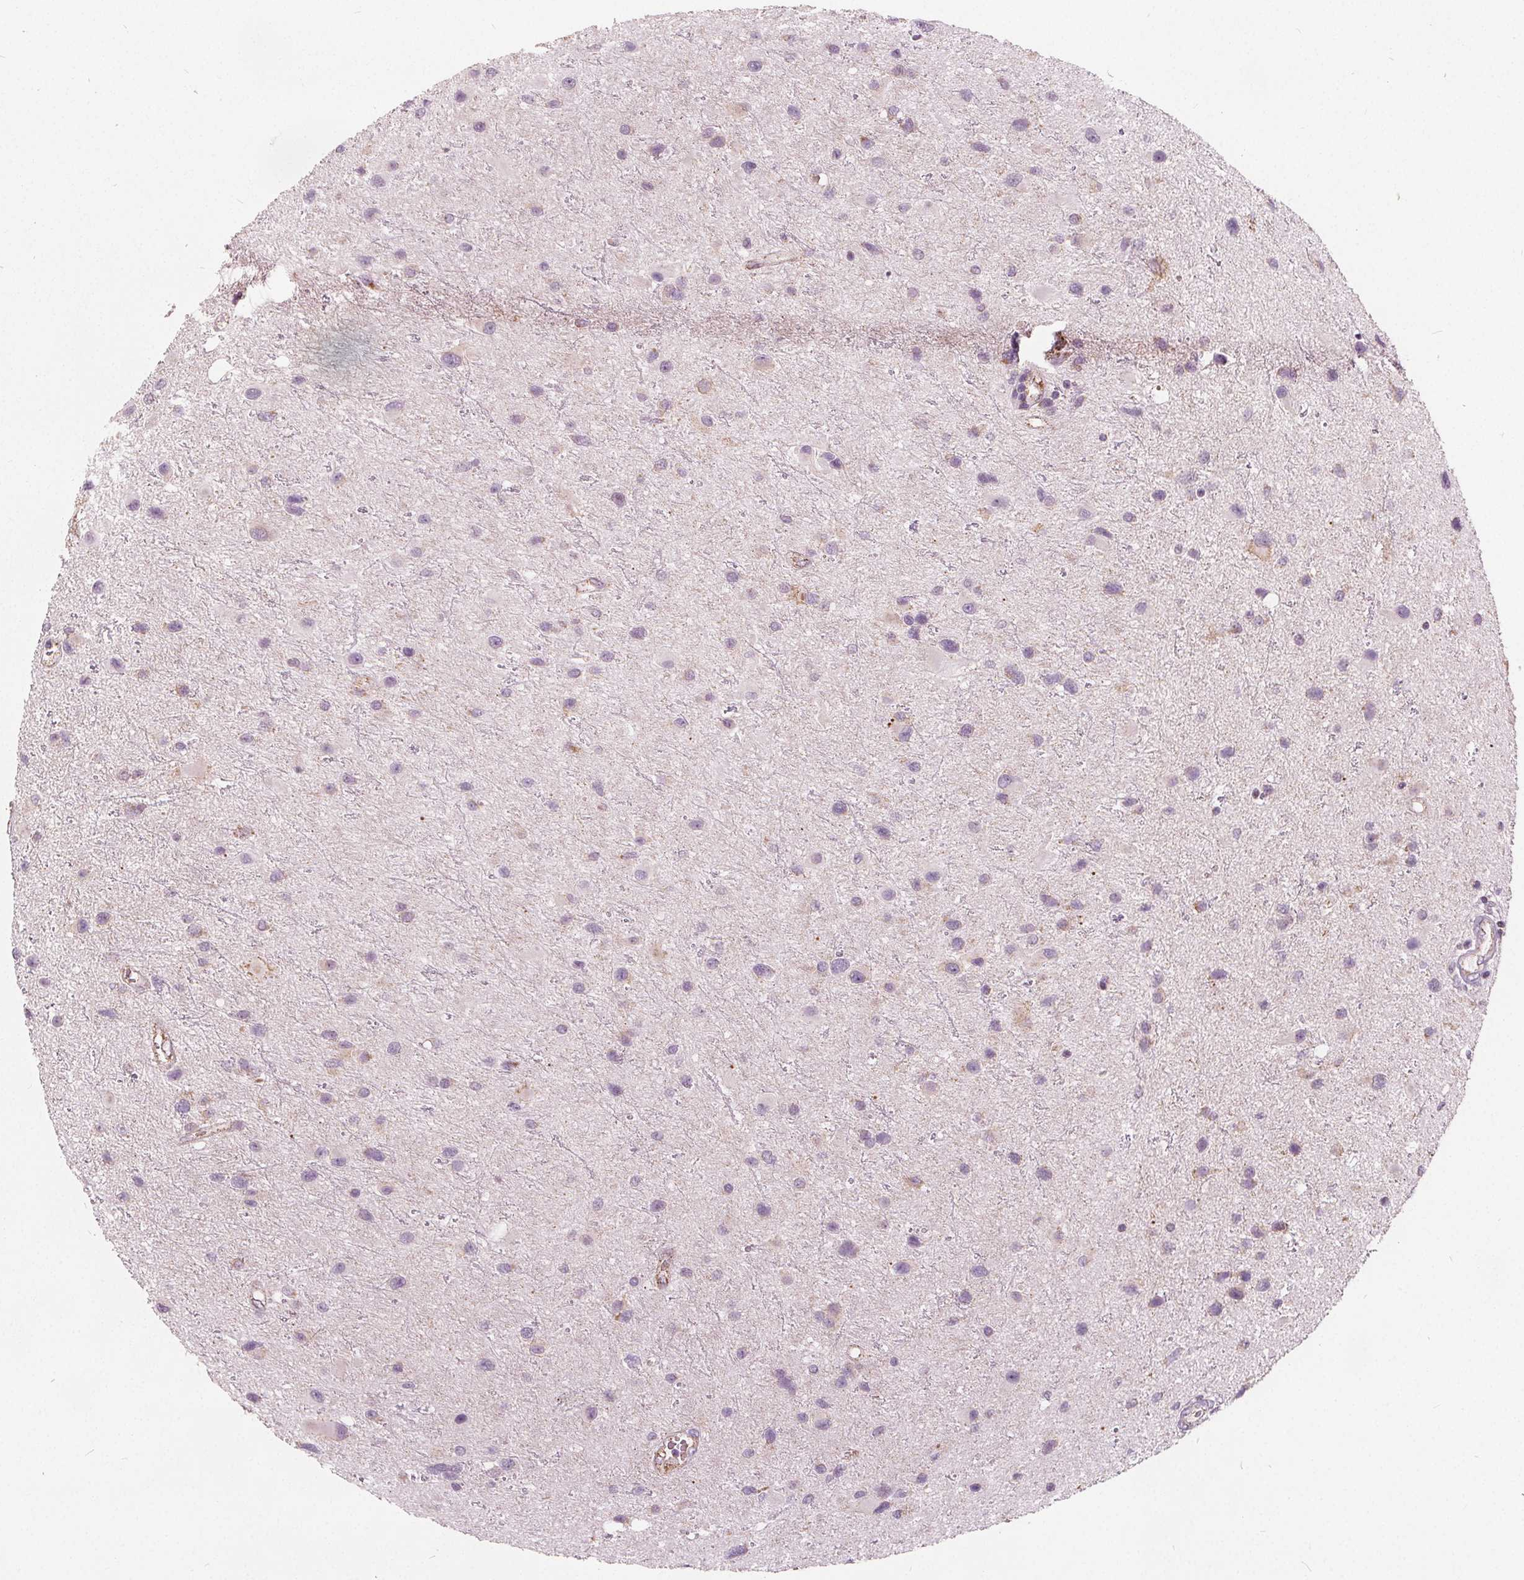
{"staining": {"intensity": "weak", "quantity": "<25%", "location": "cytoplasmic/membranous"}, "tissue": "glioma", "cell_type": "Tumor cells", "image_type": "cancer", "snomed": [{"axis": "morphology", "description": "Glioma, malignant, Low grade"}, {"axis": "topography", "description": "Brain"}], "caption": "A micrograph of glioma stained for a protein shows no brown staining in tumor cells. (Immunohistochemistry, brightfield microscopy, high magnification).", "gene": "ECI2", "patient": {"sex": "female", "age": 32}}